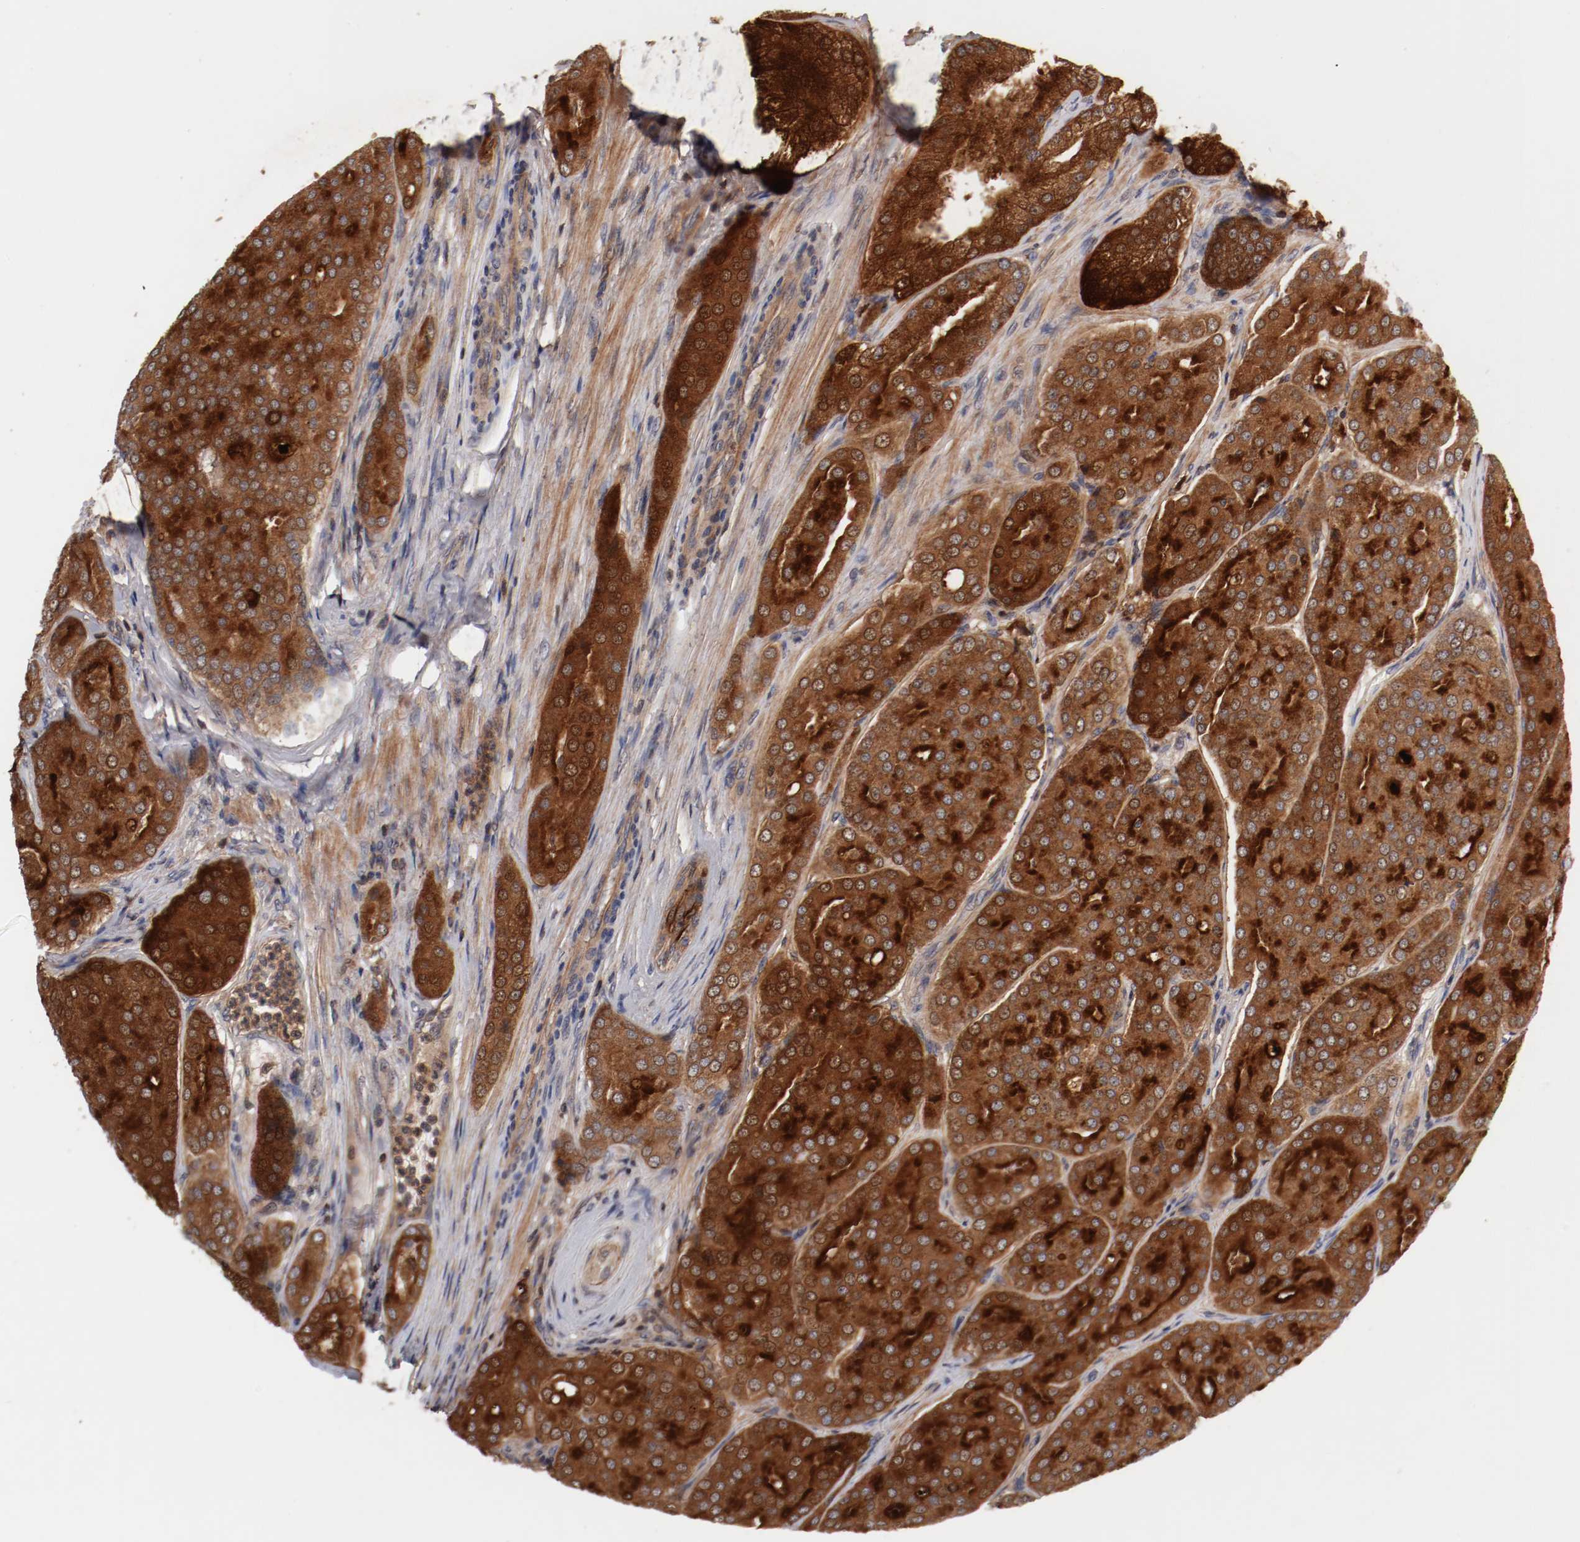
{"staining": {"intensity": "strong", "quantity": ">75%", "location": "cytoplasmic/membranous"}, "tissue": "prostate cancer", "cell_type": "Tumor cells", "image_type": "cancer", "snomed": [{"axis": "morphology", "description": "Adenocarcinoma, High grade"}, {"axis": "topography", "description": "Prostate"}], "caption": "Immunohistochemical staining of prostate cancer shows high levels of strong cytoplasmic/membranous protein staining in approximately >75% of tumor cells.", "gene": "GUF1", "patient": {"sex": "male", "age": 64}}